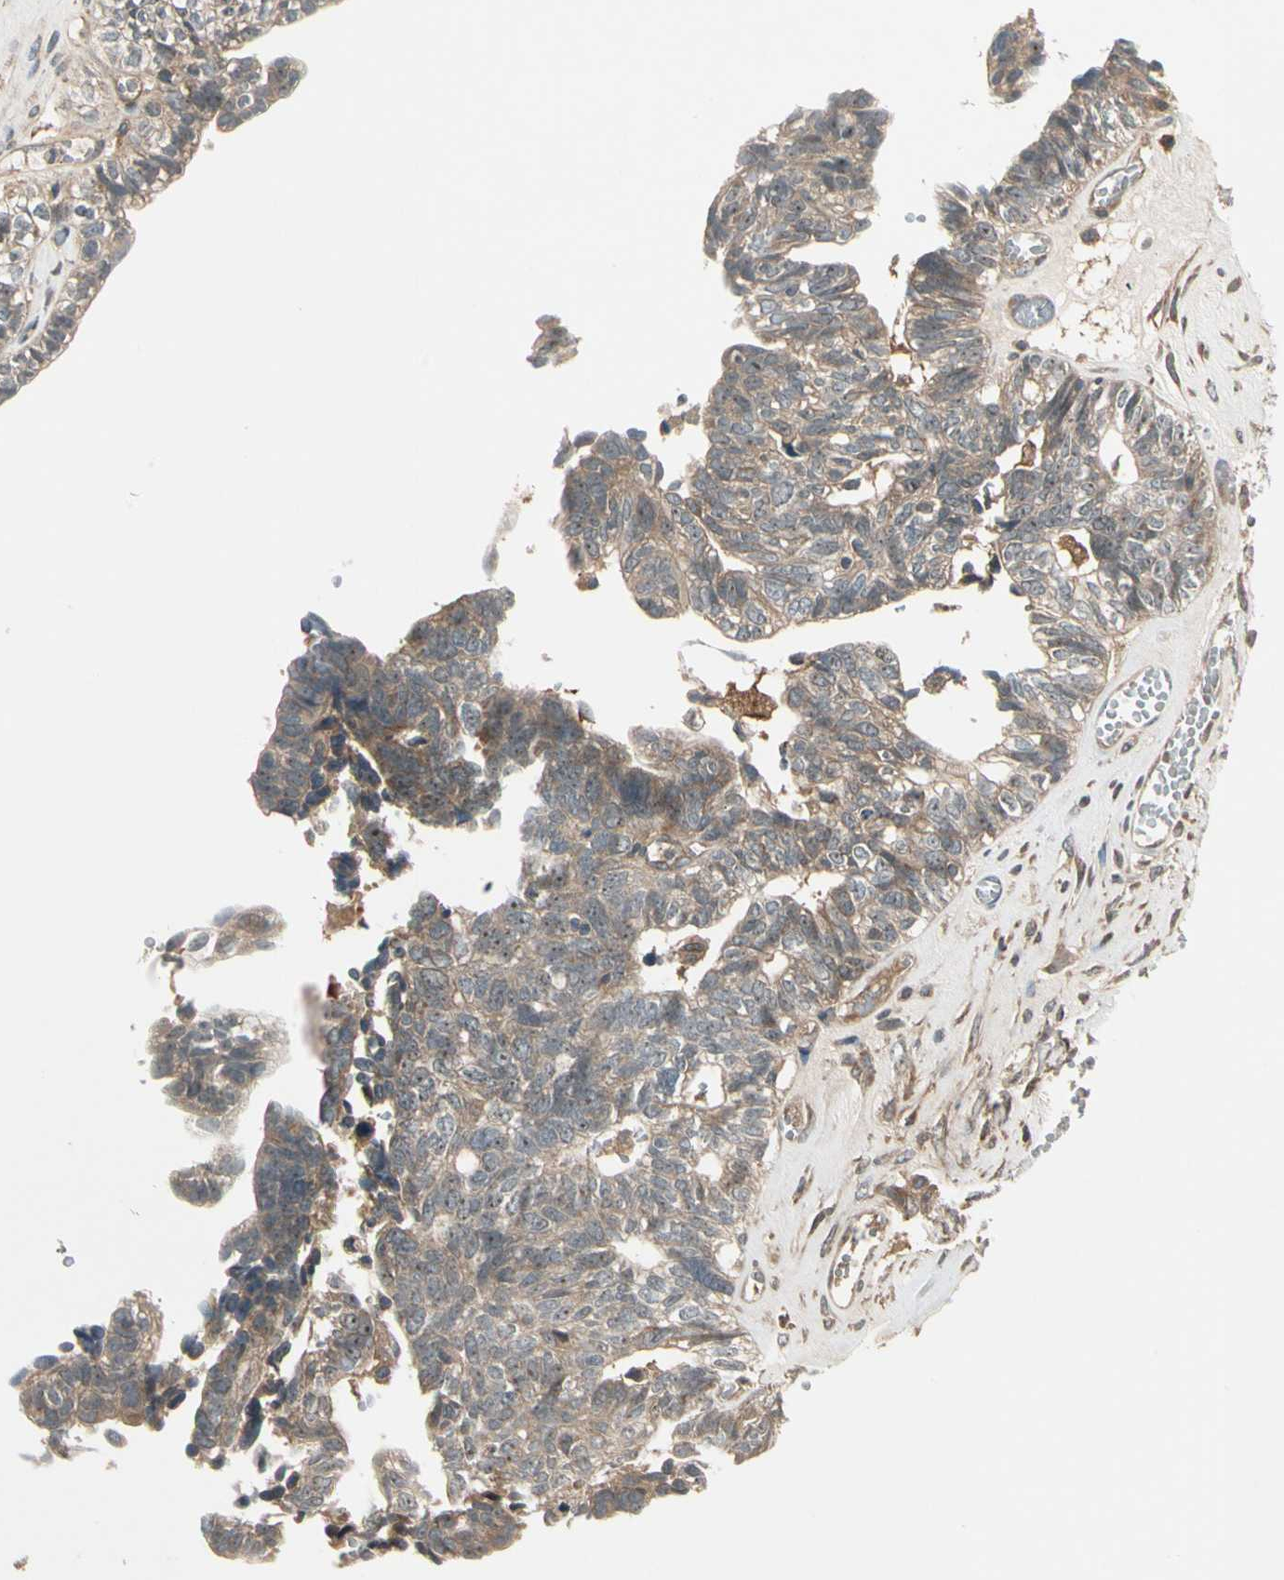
{"staining": {"intensity": "weak", "quantity": ">75%", "location": "cytoplasmic/membranous"}, "tissue": "ovarian cancer", "cell_type": "Tumor cells", "image_type": "cancer", "snomed": [{"axis": "morphology", "description": "Cystadenocarcinoma, serous, NOS"}, {"axis": "topography", "description": "Ovary"}], "caption": "Immunohistochemistry (IHC) (DAB (3,3'-diaminobenzidine)) staining of ovarian cancer reveals weak cytoplasmic/membranous protein expression in approximately >75% of tumor cells. The staining was performed using DAB, with brown indicating positive protein expression. Nuclei are stained blue with hematoxylin.", "gene": "ACVR1C", "patient": {"sex": "female", "age": 79}}